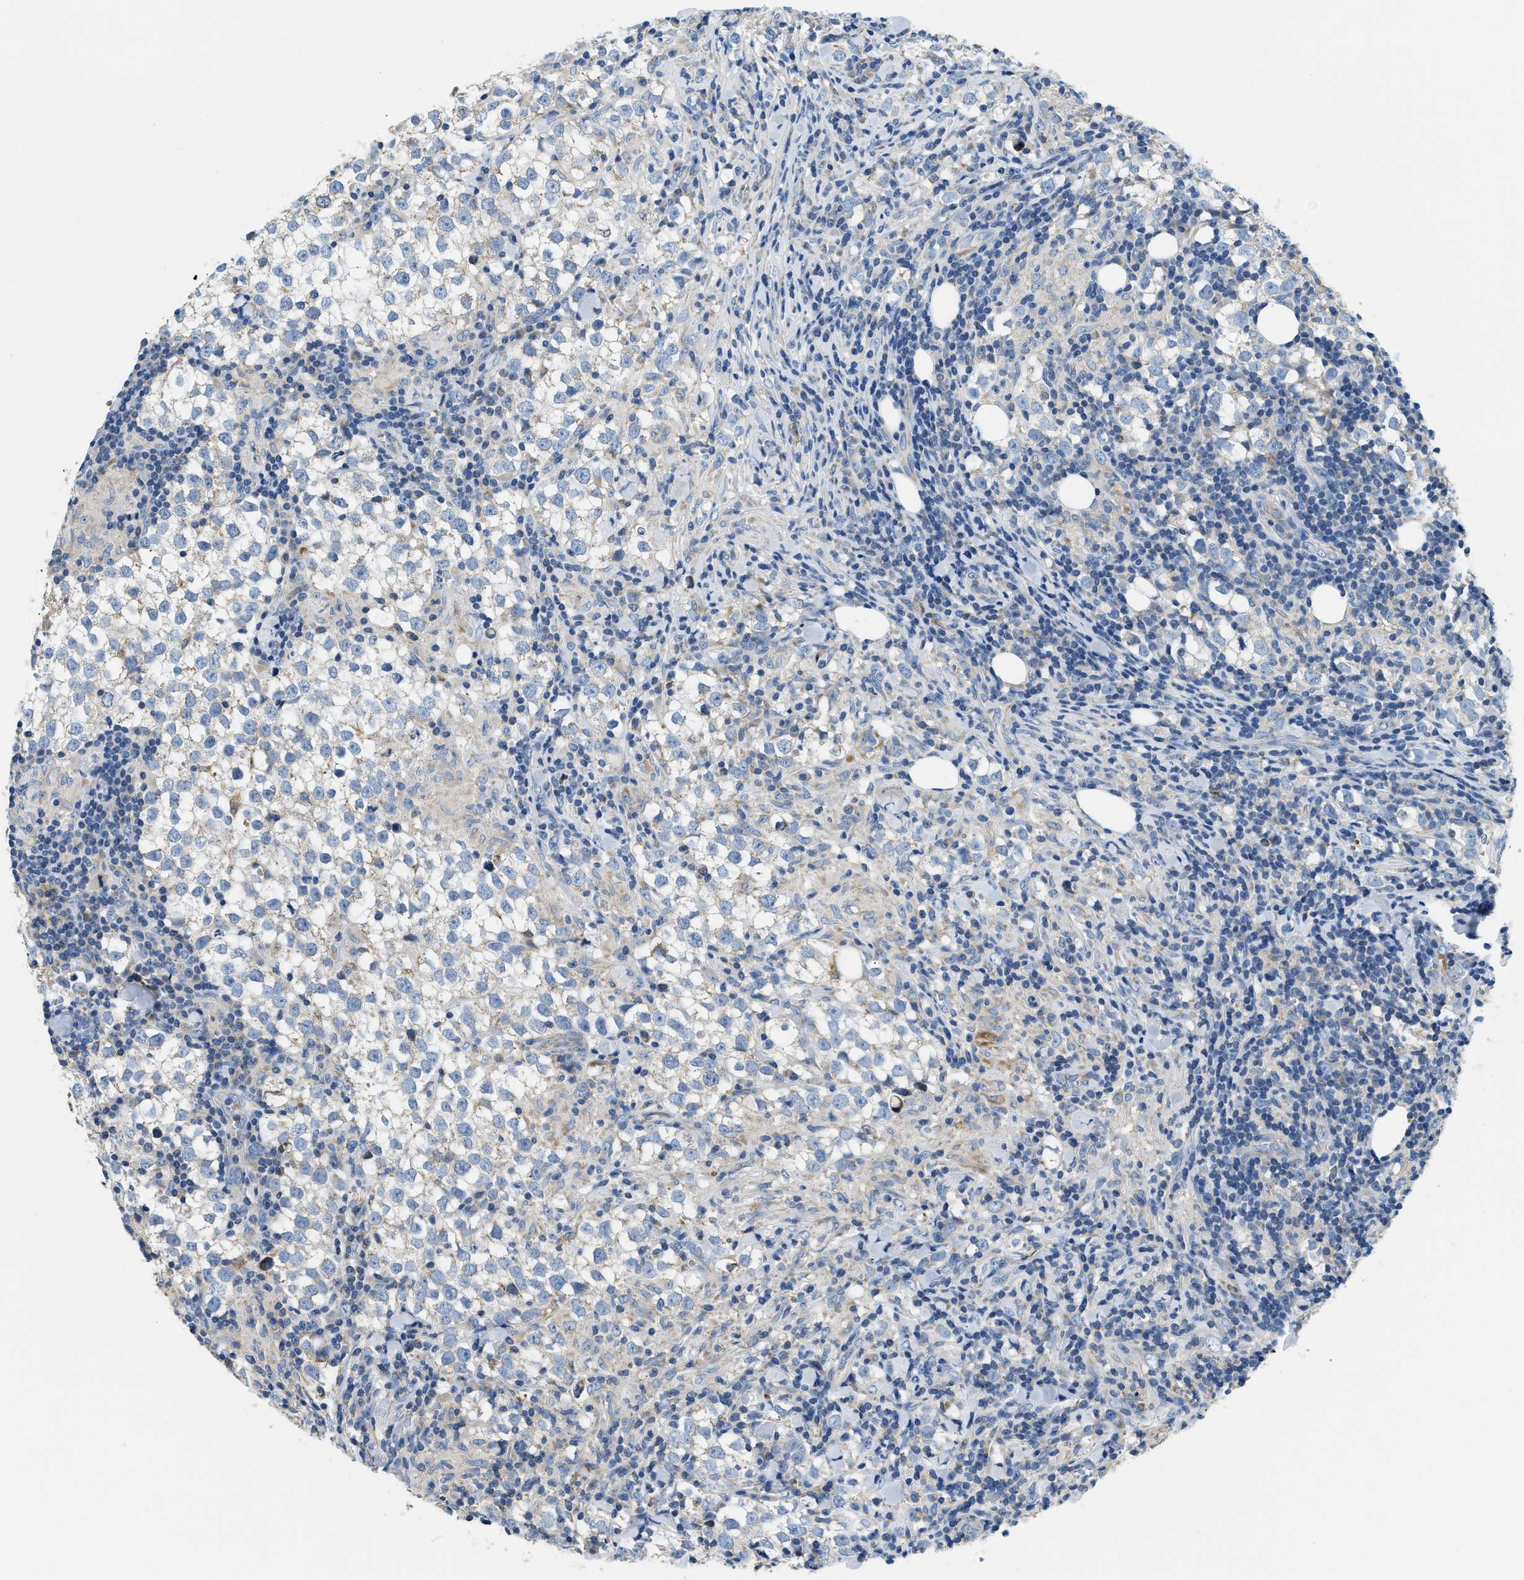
{"staining": {"intensity": "weak", "quantity": "<25%", "location": "cytoplasmic/membranous"}, "tissue": "testis cancer", "cell_type": "Tumor cells", "image_type": "cancer", "snomed": [{"axis": "morphology", "description": "Seminoma, NOS"}, {"axis": "morphology", "description": "Carcinoma, Embryonal, NOS"}, {"axis": "topography", "description": "Testis"}], "caption": "Tumor cells show no significant protein expression in seminoma (testis). (Brightfield microscopy of DAB (3,3'-diaminobenzidine) IHC at high magnification).", "gene": "SLC25A13", "patient": {"sex": "male", "age": 36}}